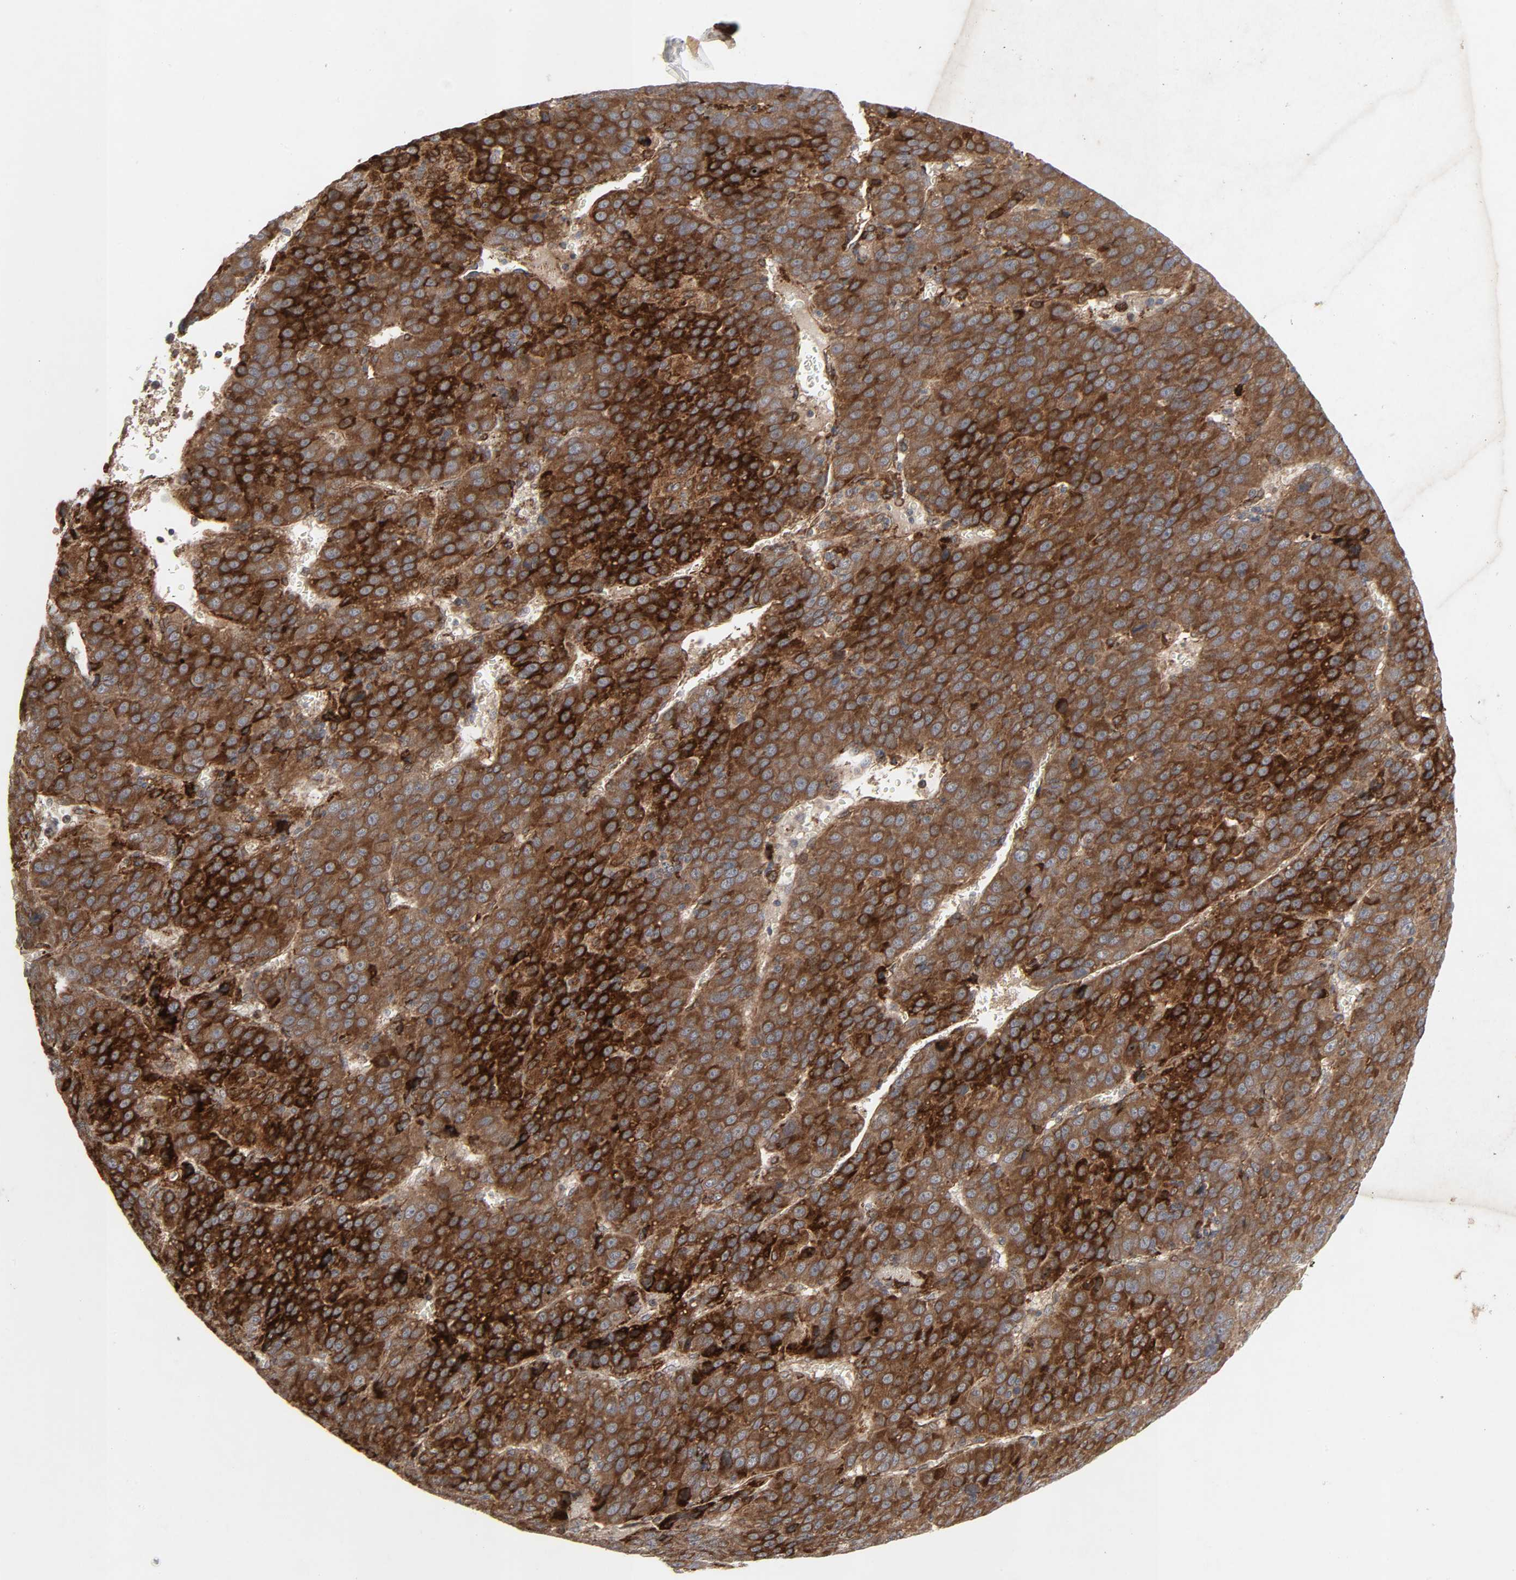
{"staining": {"intensity": "strong", "quantity": ">75%", "location": "cytoplasmic/membranous"}, "tissue": "liver cancer", "cell_type": "Tumor cells", "image_type": "cancer", "snomed": [{"axis": "morphology", "description": "Carcinoma, Hepatocellular, NOS"}, {"axis": "topography", "description": "Liver"}], "caption": "DAB immunohistochemical staining of human liver hepatocellular carcinoma exhibits strong cytoplasmic/membranous protein staining in about >75% of tumor cells.", "gene": "ADCY4", "patient": {"sex": "female", "age": 53}}